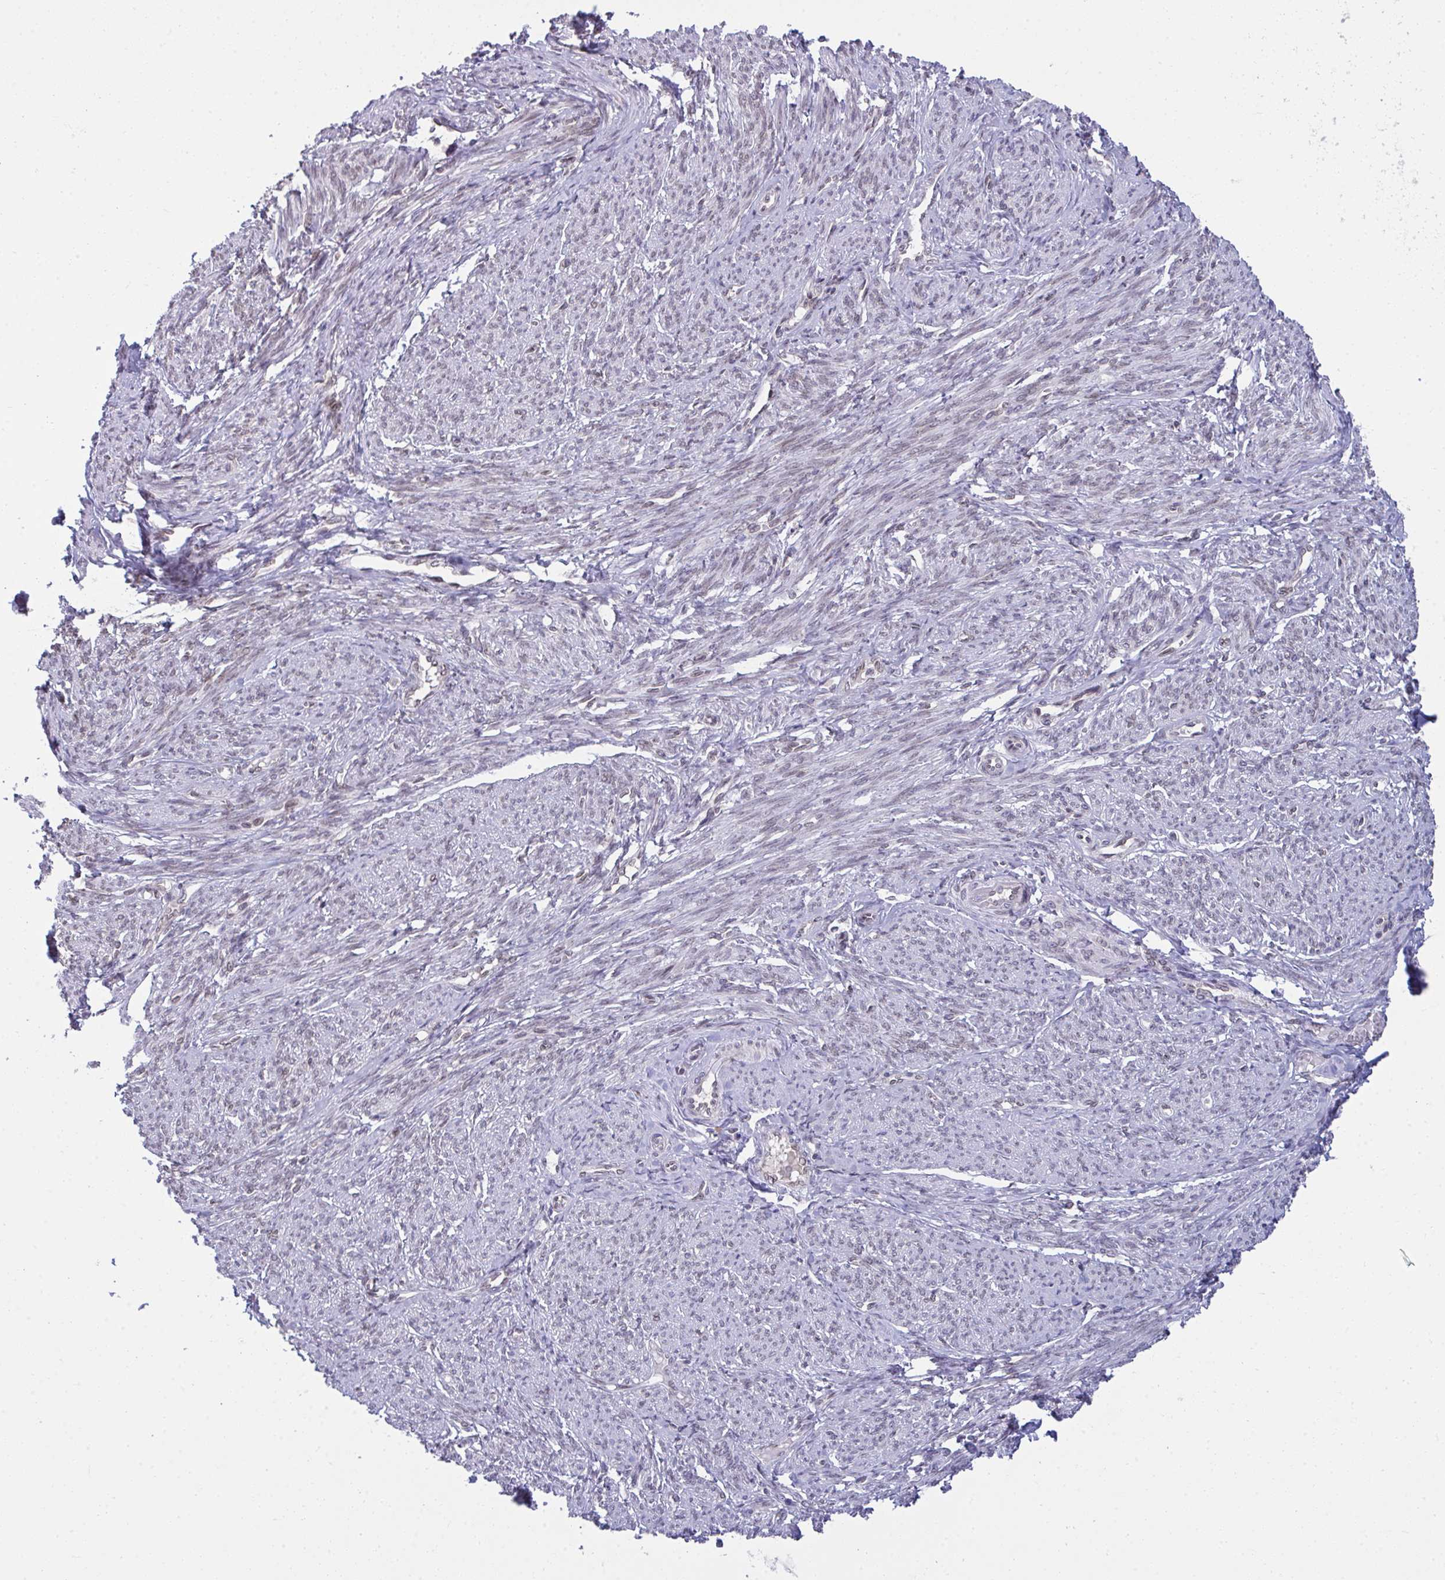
{"staining": {"intensity": "moderate", "quantity": "25%-75%", "location": "cytoplasmic/membranous,nuclear"}, "tissue": "smooth muscle", "cell_type": "Smooth muscle cells", "image_type": "normal", "snomed": [{"axis": "morphology", "description": "Normal tissue, NOS"}, {"axis": "topography", "description": "Smooth muscle"}], "caption": "A micrograph of human smooth muscle stained for a protein shows moderate cytoplasmic/membranous,nuclear brown staining in smooth muscle cells.", "gene": "RANBP2", "patient": {"sex": "female", "age": 65}}